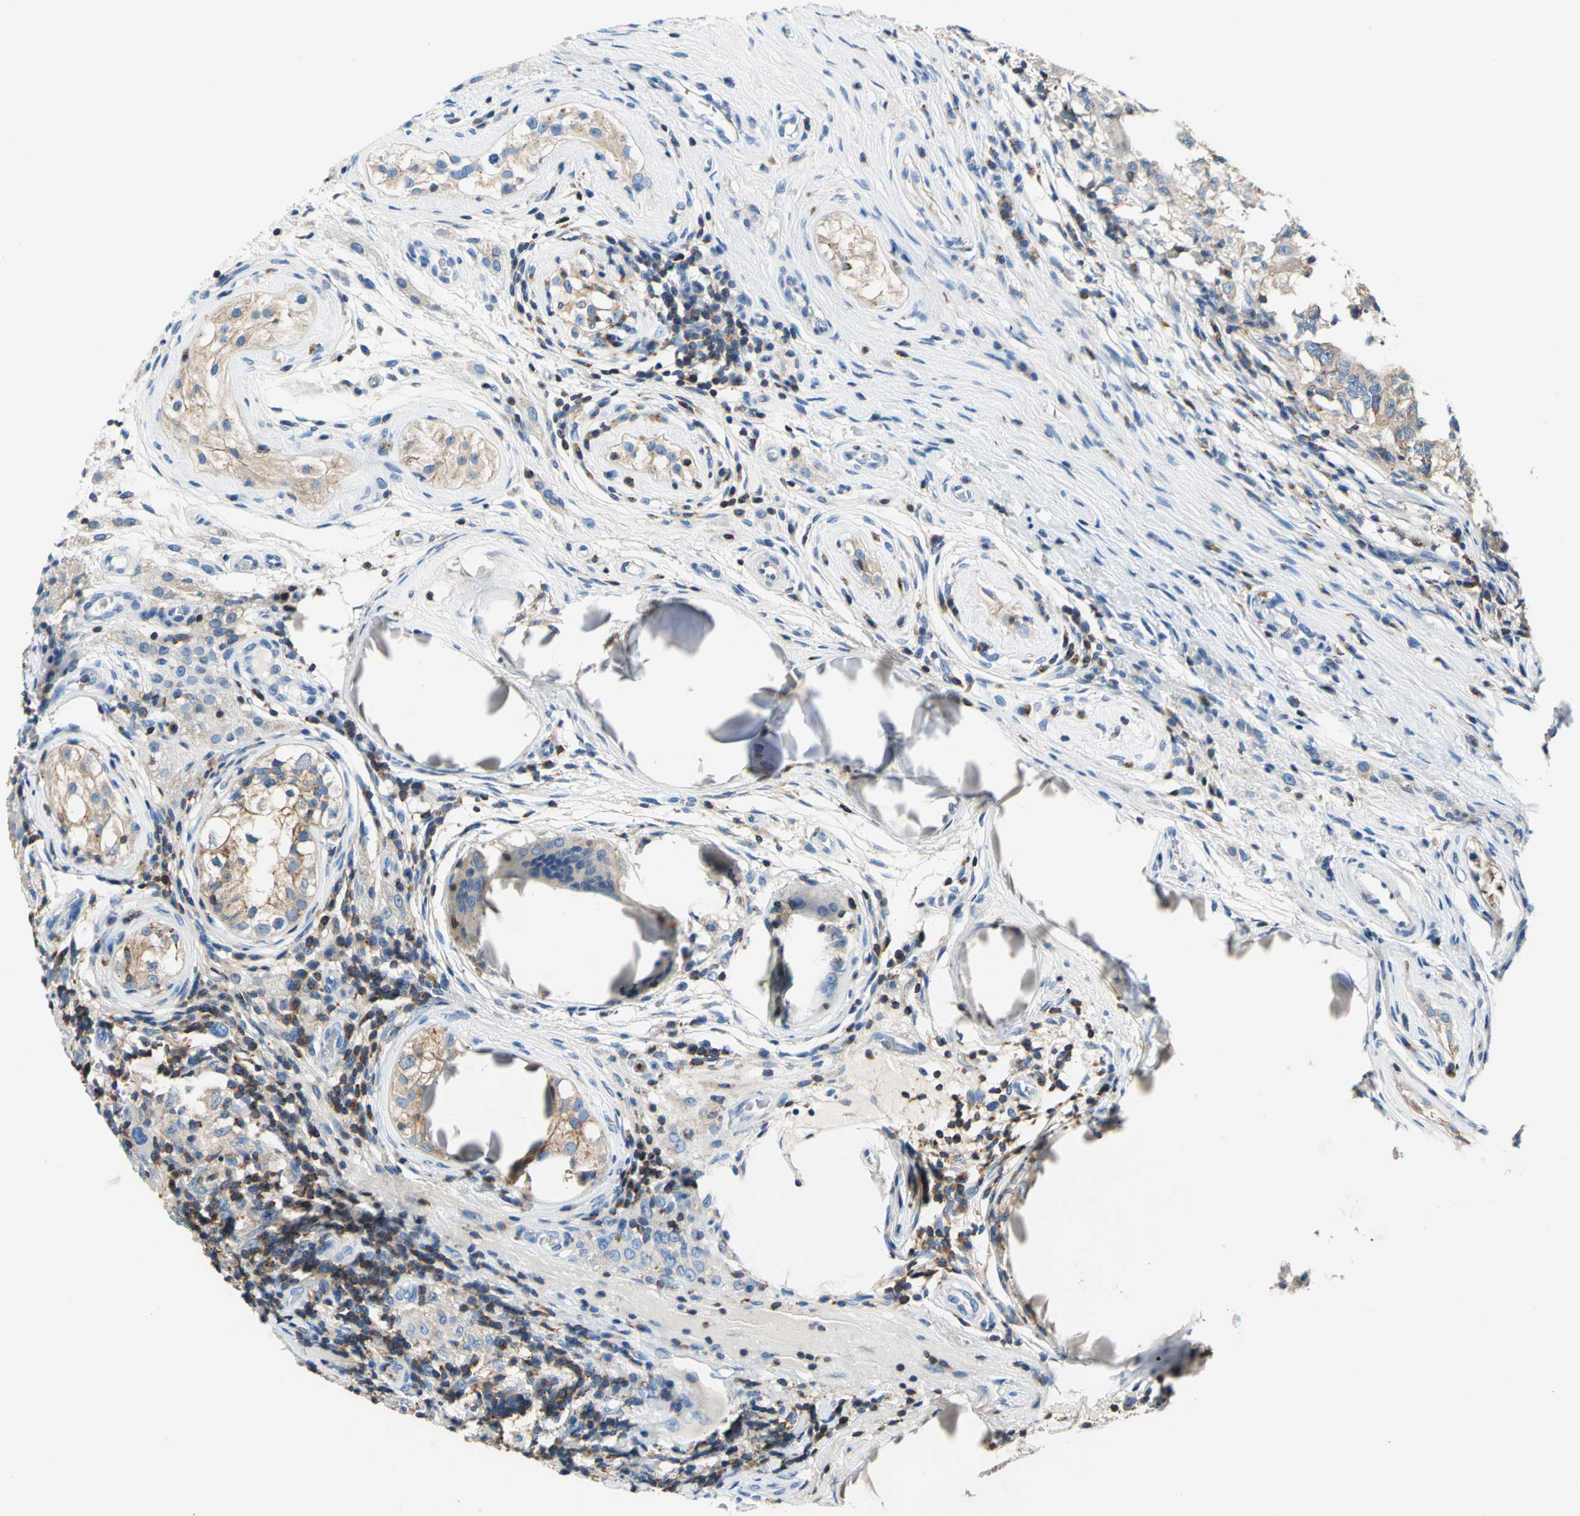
{"staining": {"intensity": "moderate", "quantity": ">75%", "location": "cytoplasmic/membranous"}, "tissue": "testis cancer", "cell_type": "Tumor cells", "image_type": "cancer", "snomed": [{"axis": "morphology", "description": "Carcinoma, Embryonal, NOS"}, {"axis": "topography", "description": "Testis"}], "caption": "A photomicrograph of embryonal carcinoma (testis) stained for a protein displays moderate cytoplasmic/membranous brown staining in tumor cells. The protein of interest is stained brown, and the nuclei are stained in blue (DAB (3,3'-diaminobenzidine) IHC with brightfield microscopy, high magnification).", "gene": "SEPTIN6", "patient": {"sex": "male", "age": 21}}